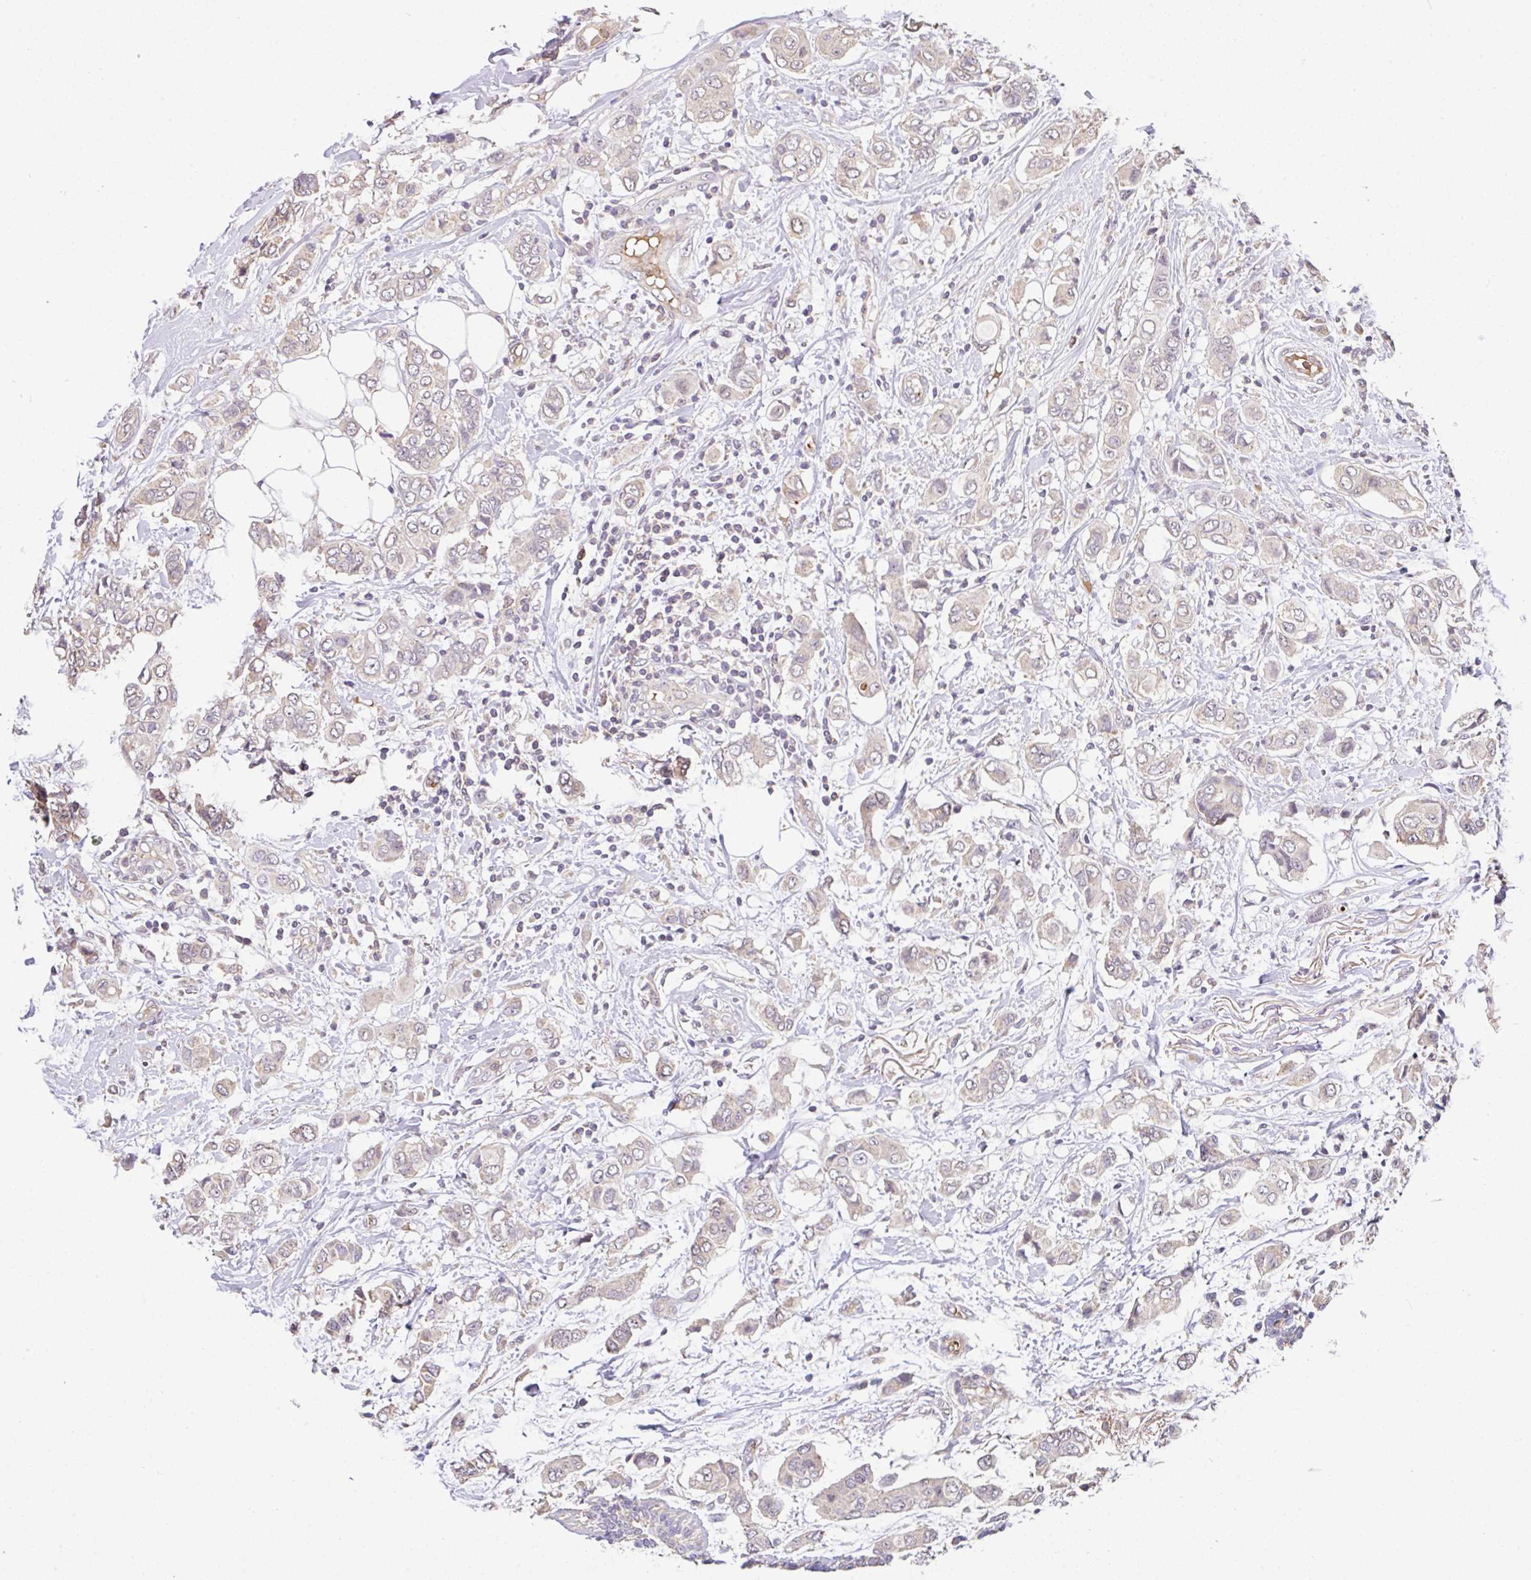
{"staining": {"intensity": "weak", "quantity": "25%-75%", "location": "cytoplasmic/membranous"}, "tissue": "breast cancer", "cell_type": "Tumor cells", "image_type": "cancer", "snomed": [{"axis": "morphology", "description": "Lobular carcinoma"}, {"axis": "topography", "description": "Breast"}], "caption": "Breast cancer (lobular carcinoma) tissue exhibits weak cytoplasmic/membranous expression in approximately 25%-75% of tumor cells", "gene": "C1QTNF9B", "patient": {"sex": "female", "age": 51}}